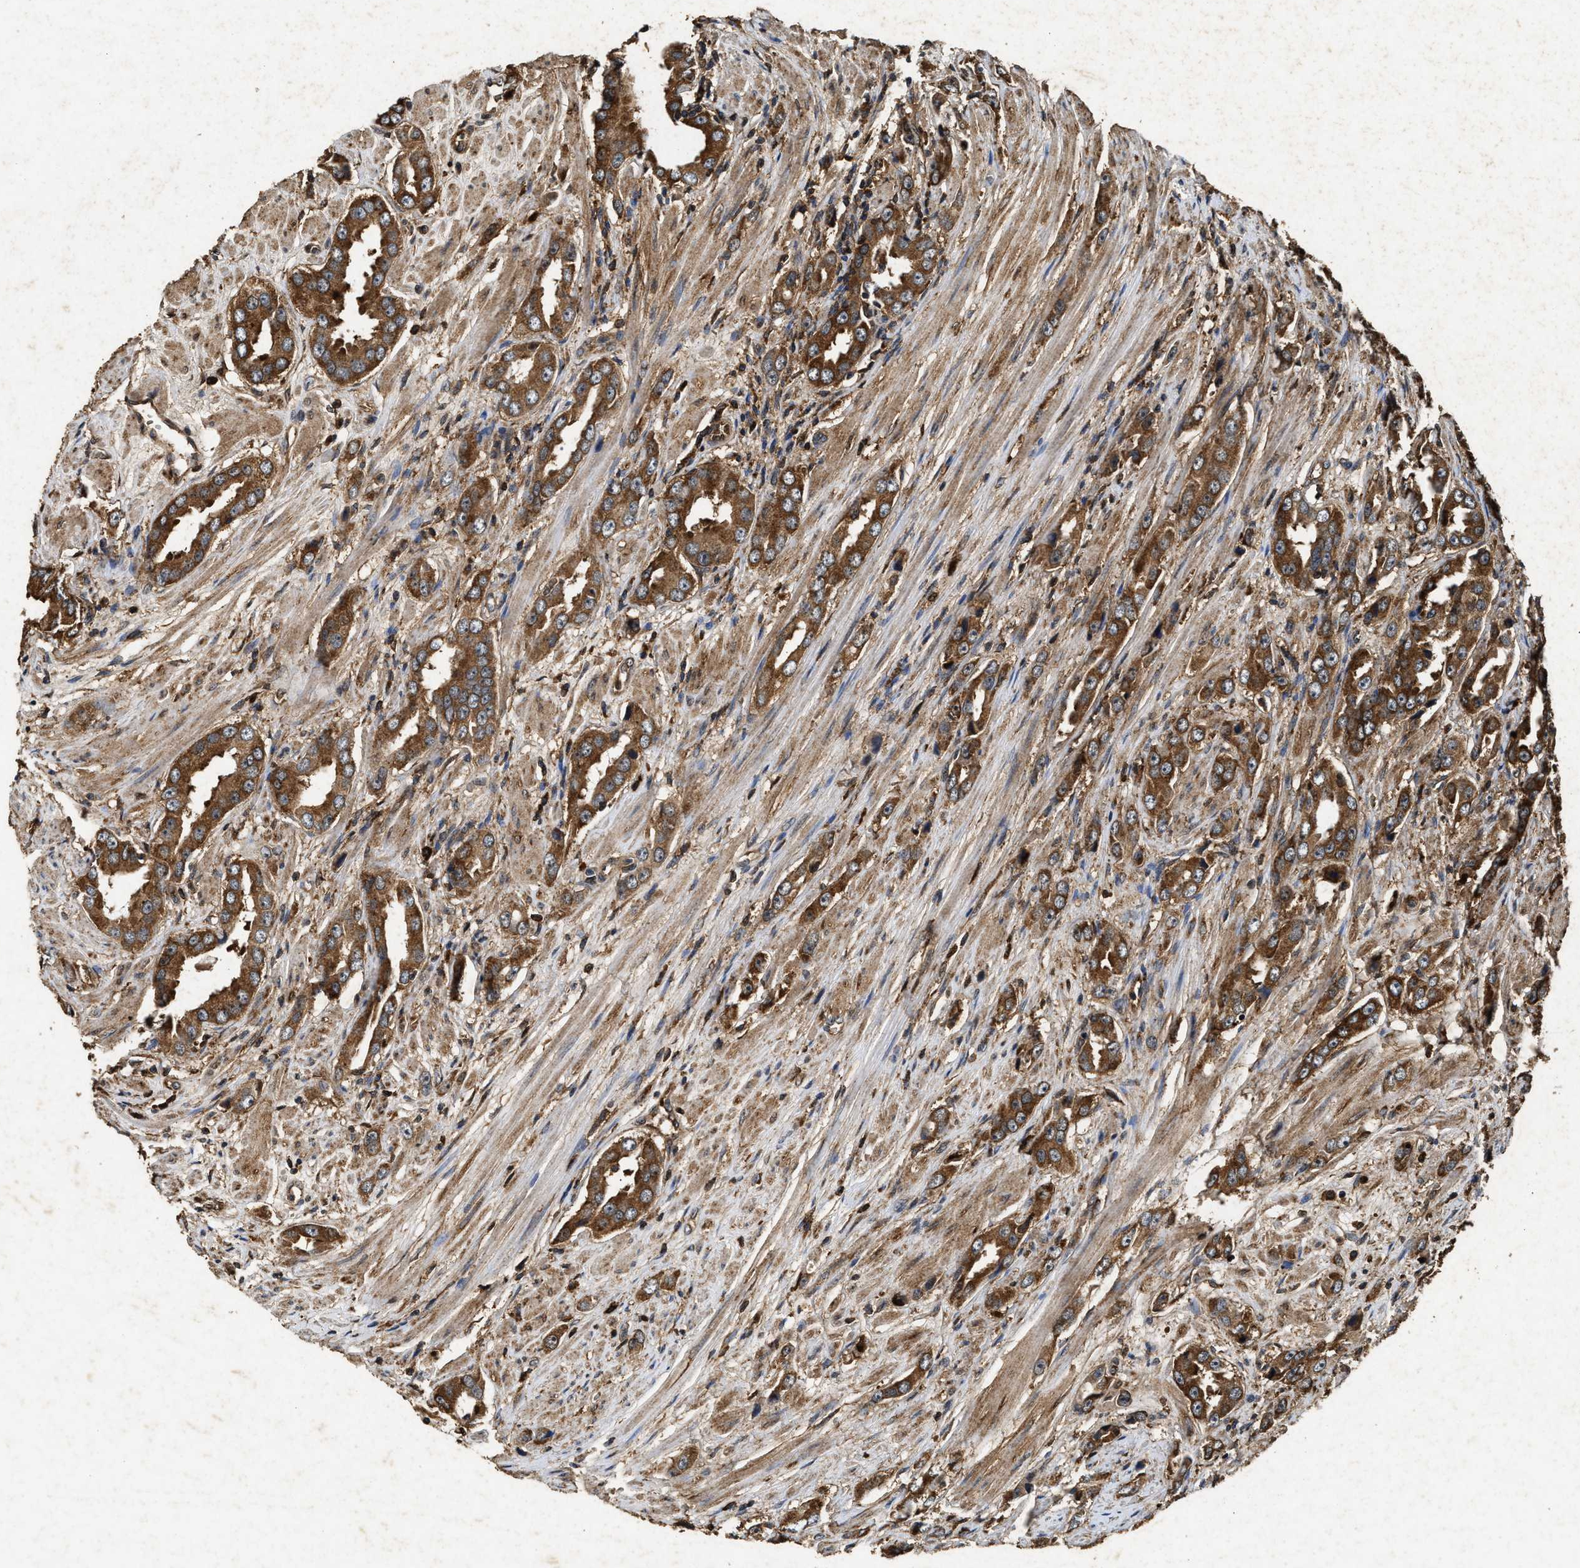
{"staining": {"intensity": "moderate", "quantity": ">75%", "location": "cytoplasmic/membranous"}, "tissue": "prostate cancer", "cell_type": "Tumor cells", "image_type": "cancer", "snomed": [{"axis": "morphology", "description": "Adenocarcinoma, Medium grade"}, {"axis": "topography", "description": "Prostate"}], "caption": "Medium-grade adenocarcinoma (prostate) was stained to show a protein in brown. There is medium levels of moderate cytoplasmic/membranous staining in about >75% of tumor cells.", "gene": "PDAP1", "patient": {"sex": "male", "age": 53}}